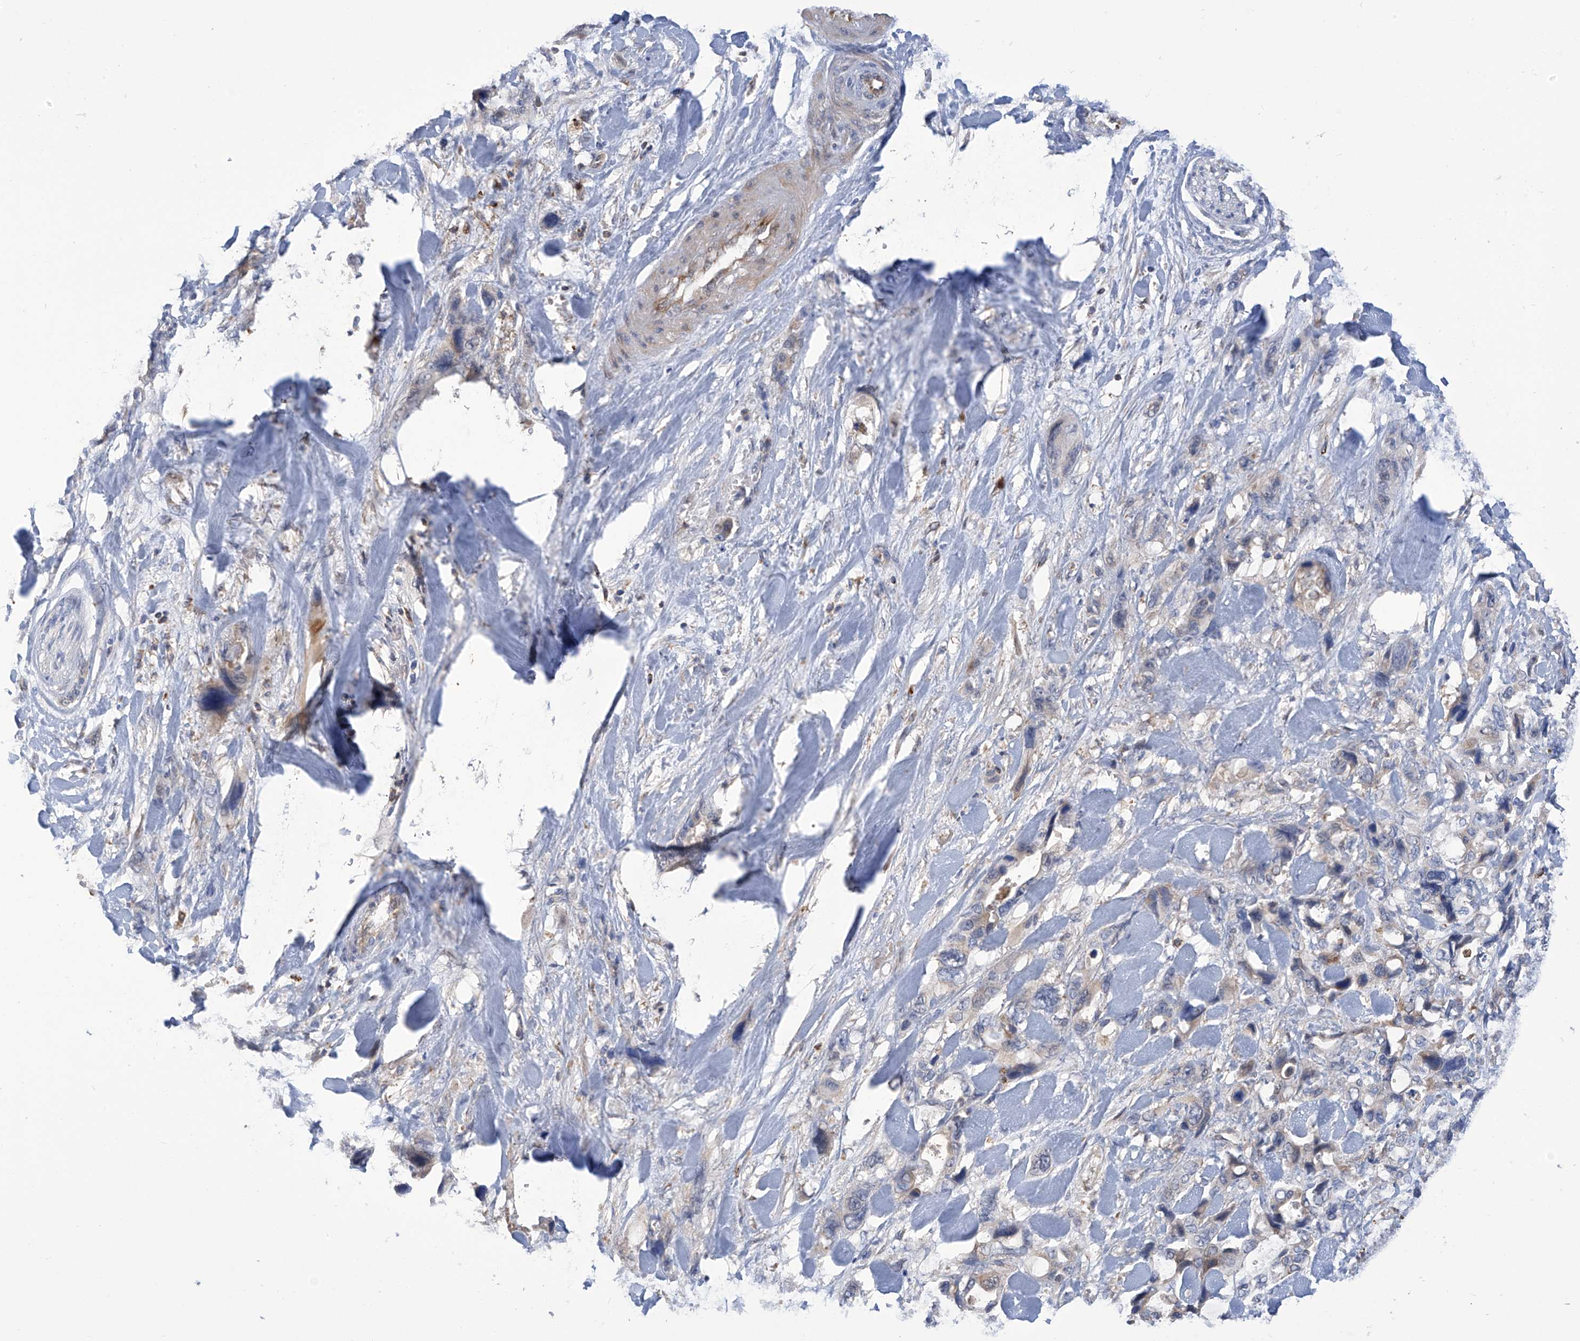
{"staining": {"intensity": "weak", "quantity": "<25%", "location": "cytoplasmic/membranous"}, "tissue": "pancreatic cancer", "cell_type": "Tumor cells", "image_type": "cancer", "snomed": [{"axis": "morphology", "description": "Adenocarcinoma, NOS"}, {"axis": "topography", "description": "Pancreas"}], "caption": "Image shows no significant protein staining in tumor cells of pancreatic cancer.", "gene": "IBA57", "patient": {"sex": "male", "age": 46}}